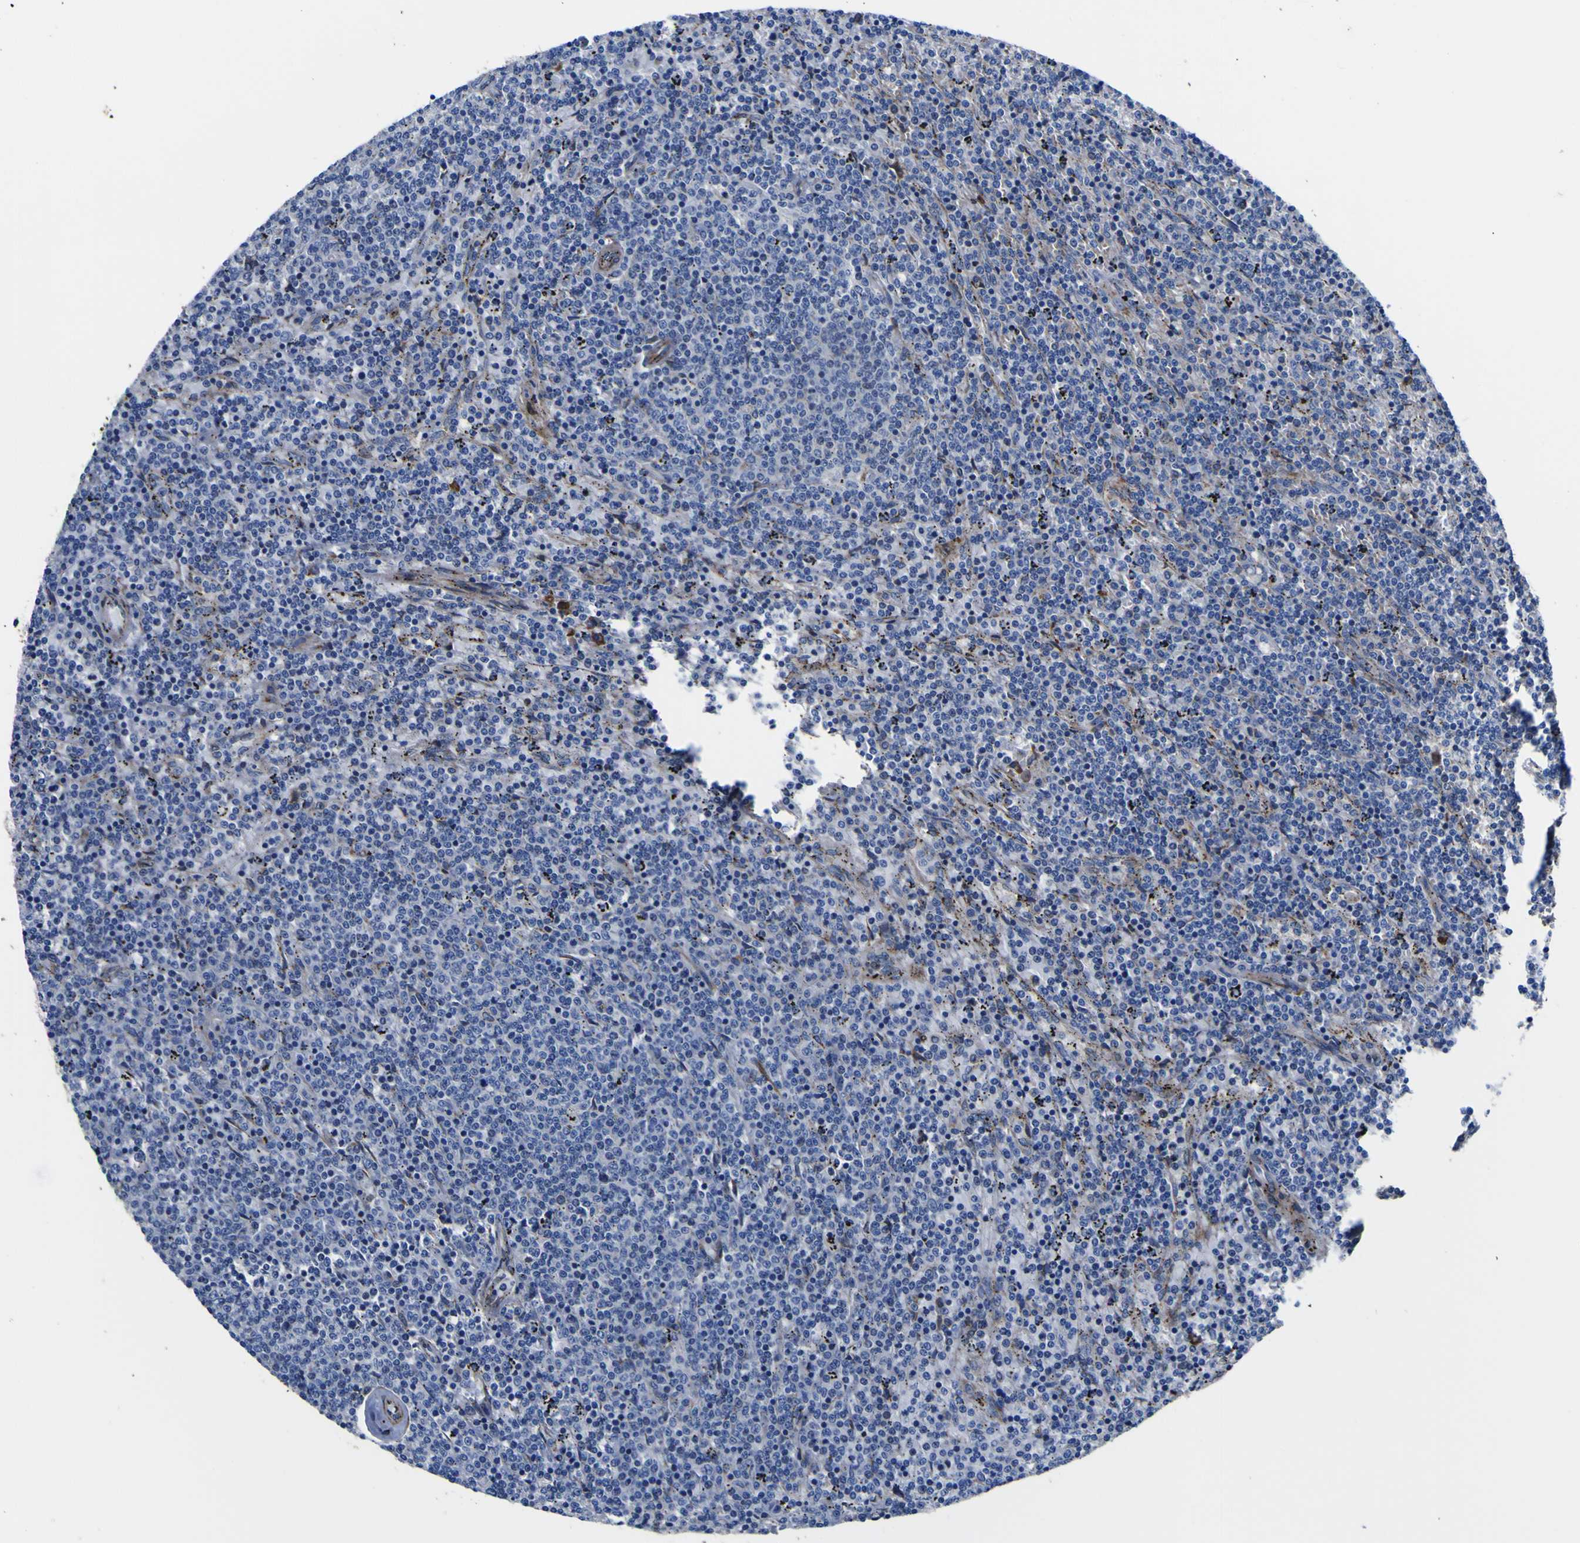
{"staining": {"intensity": "weak", "quantity": "<25%", "location": "cytoplasmic/membranous"}, "tissue": "lymphoma", "cell_type": "Tumor cells", "image_type": "cancer", "snomed": [{"axis": "morphology", "description": "Malignant lymphoma, non-Hodgkin's type, Low grade"}, {"axis": "topography", "description": "Spleen"}], "caption": "High magnification brightfield microscopy of low-grade malignant lymphoma, non-Hodgkin's type stained with DAB (brown) and counterstained with hematoxylin (blue): tumor cells show no significant staining. (DAB (3,3'-diaminobenzidine) immunohistochemistry (IHC), high magnification).", "gene": "SCD", "patient": {"sex": "female", "age": 50}}